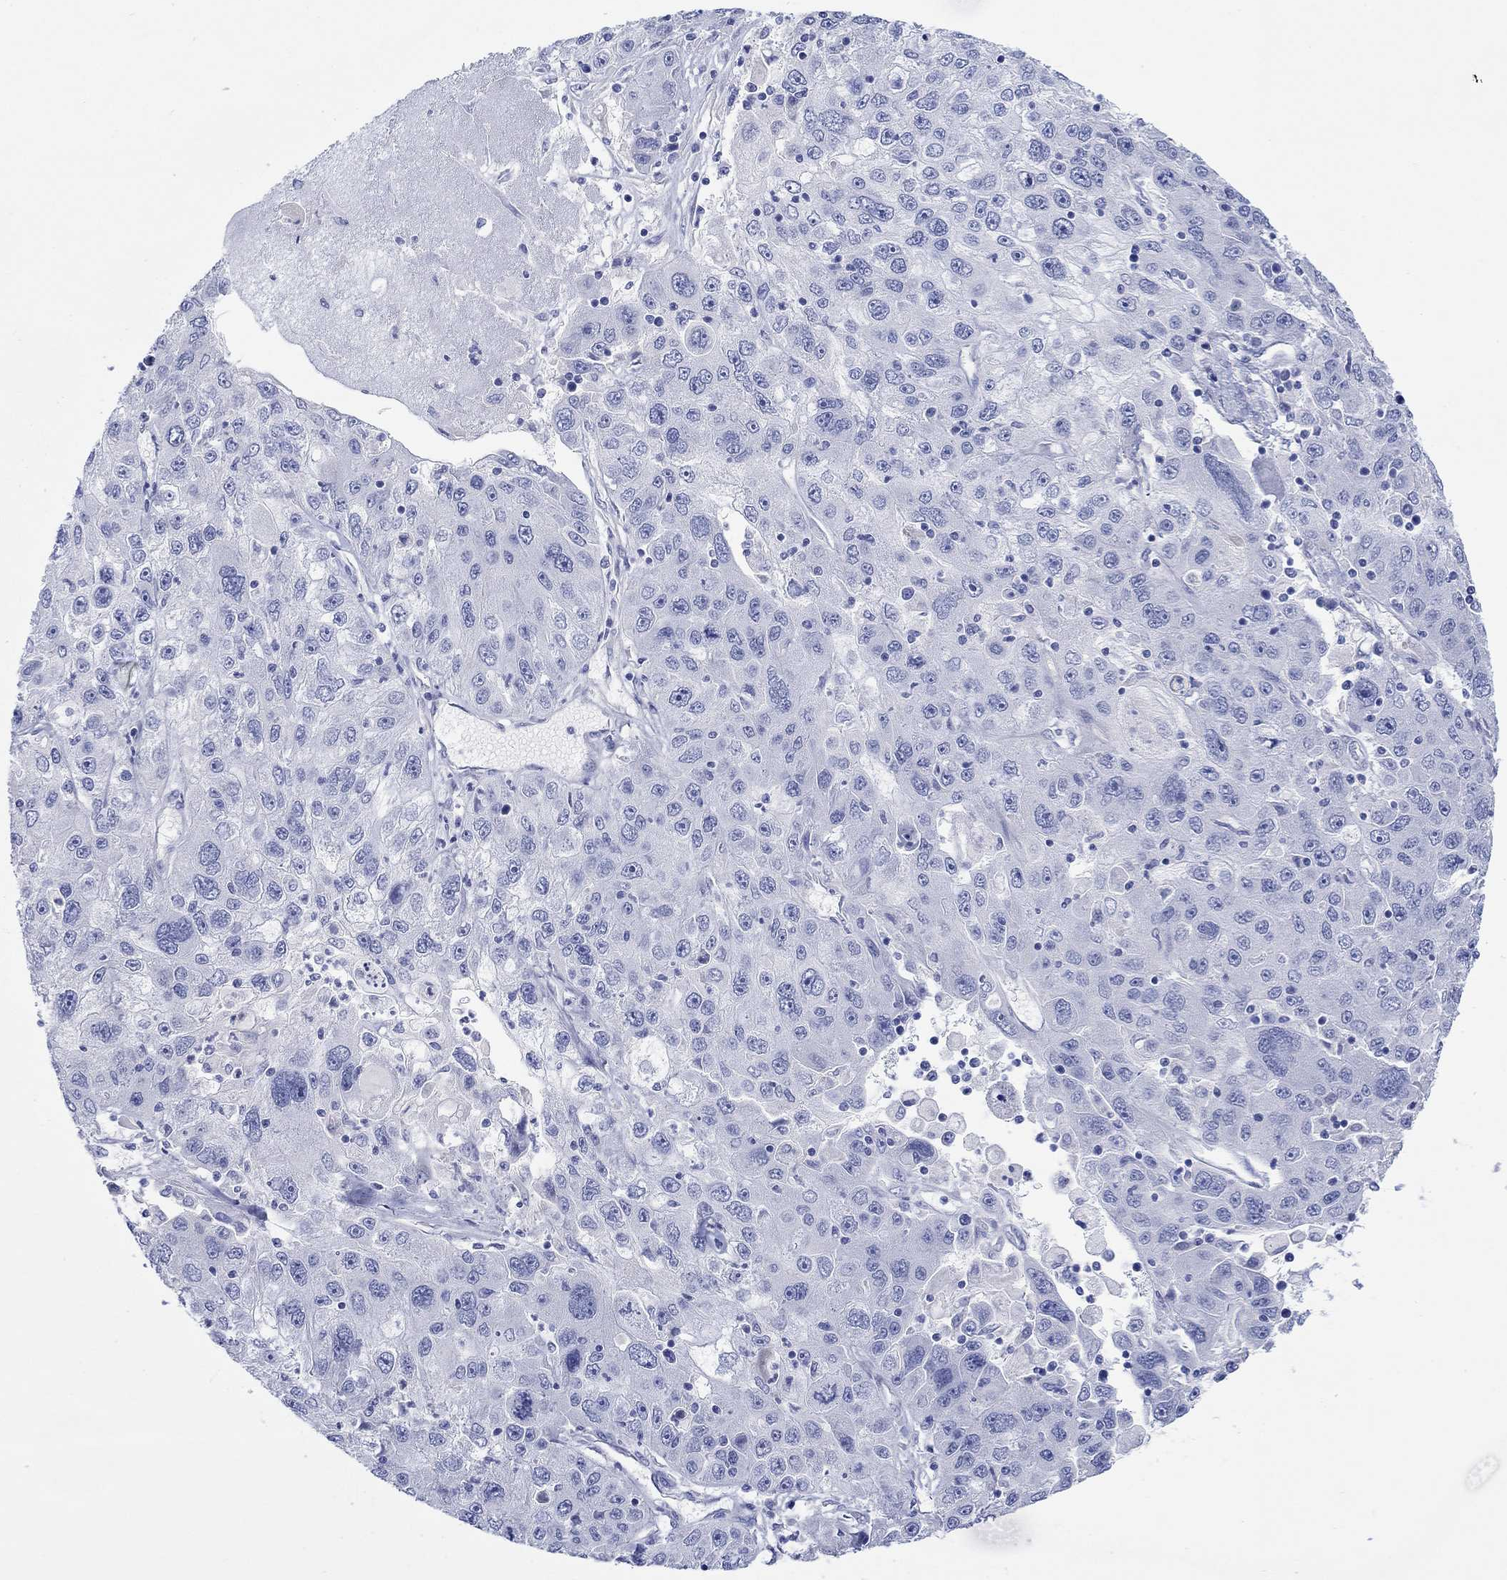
{"staining": {"intensity": "negative", "quantity": "none", "location": "none"}, "tissue": "stomach cancer", "cell_type": "Tumor cells", "image_type": "cancer", "snomed": [{"axis": "morphology", "description": "Adenocarcinoma, NOS"}, {"axis": "topography", "description": "Stomach"}], "caption": "The photomicrograph shows no staining of tumor cells in stomach cancer (adenocarcinoma).", "gene": "KRT222", "patient": {"sex": "male", "age": 56}}